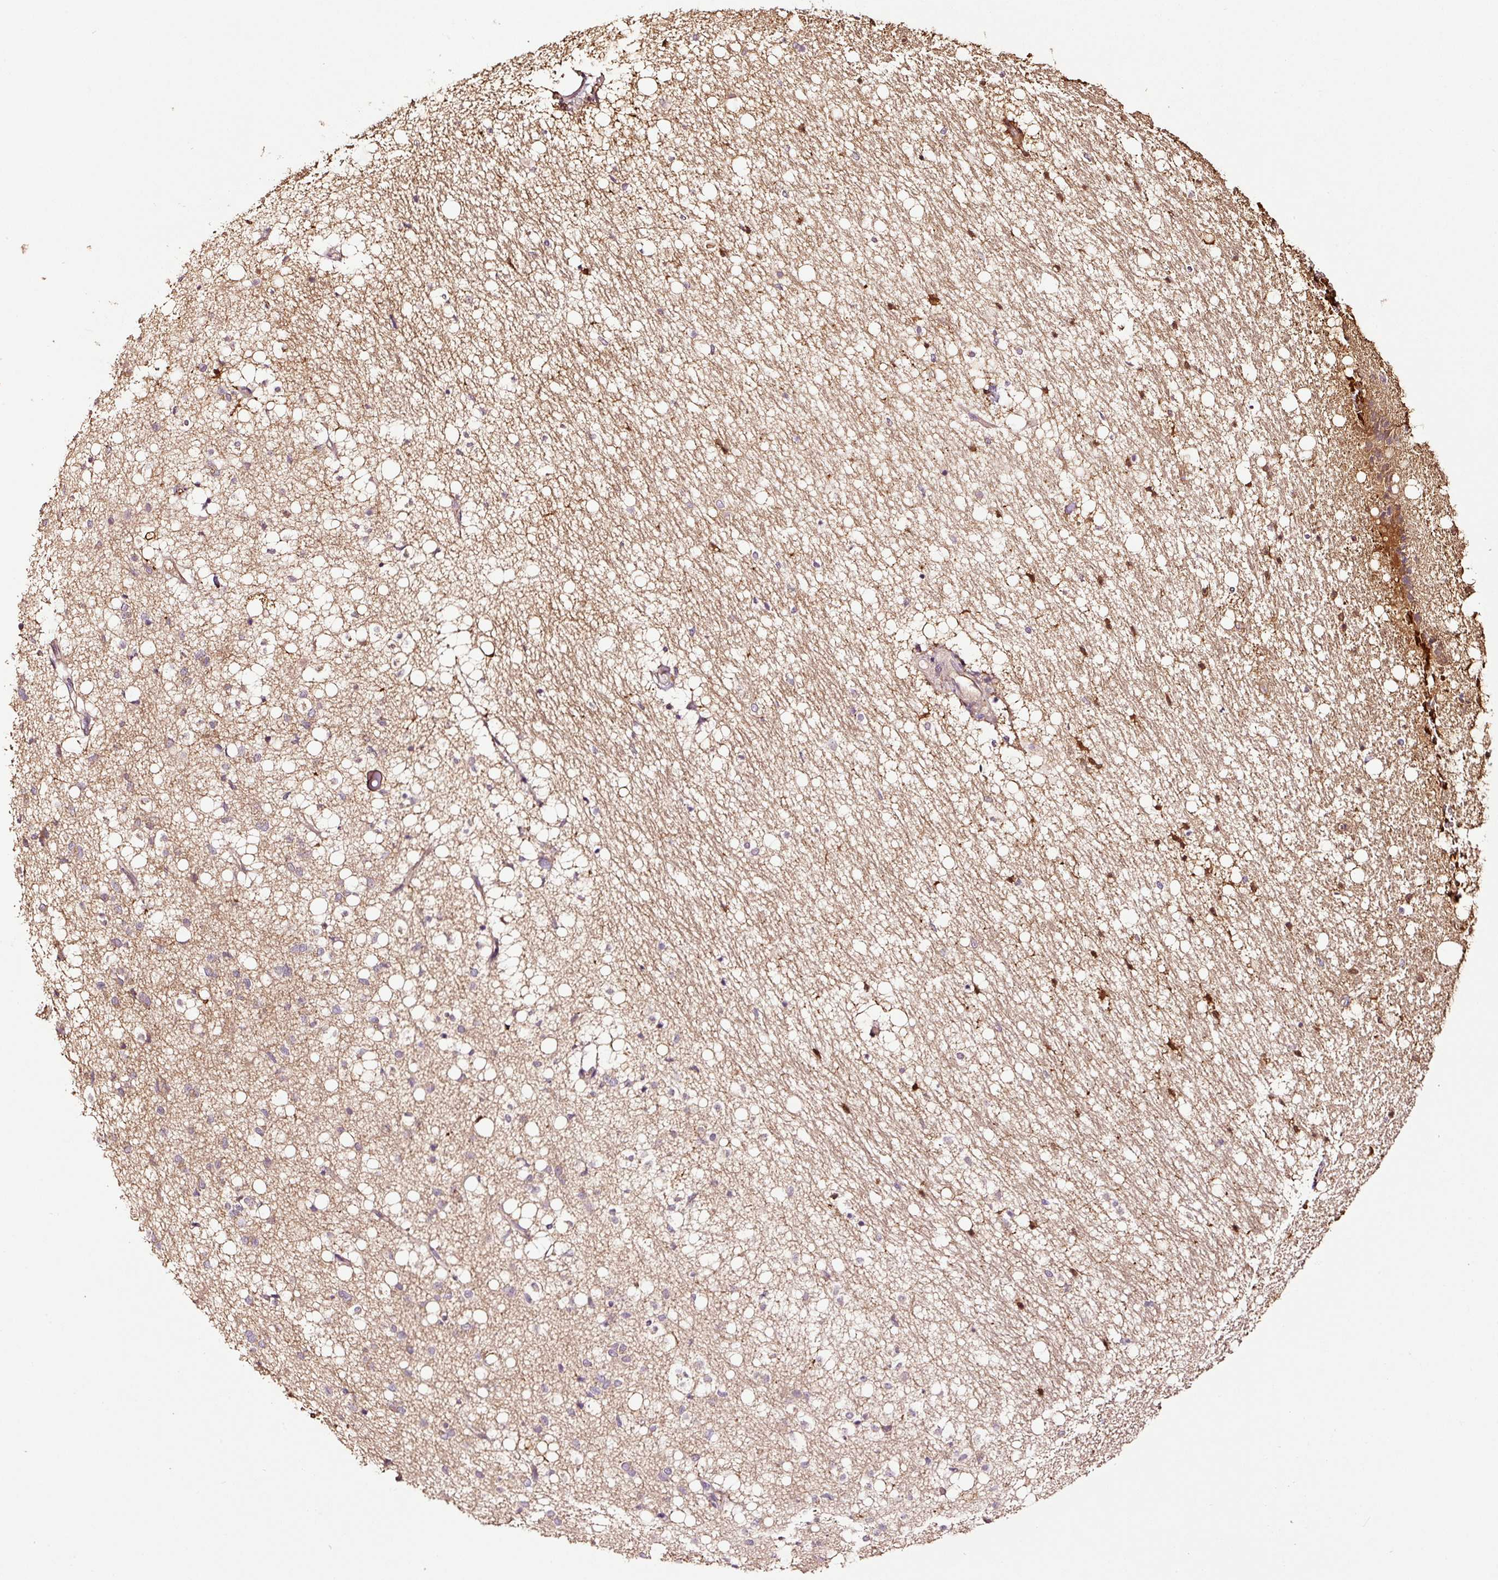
{"staining": {"intensity": "moderate", "quantity": "<25%", "location": "cytoplasmic/membranous"}, "tissue": "caudate", "cell_type": "Glial cells", "image_type": "normal", "snomed": [{"axis": "morphology", "description": "Normal tissue, NOS"}, {"axis": "topography", "description": "Lateral ventricle wall"}], "caption": "Immunohistochemical staining of benign caudate displays moderate cytoplasmic/membranous protein expression in about <25% of glial cells. (DAB IHC, brown staining for protein, blue staining for nuclei).", "gene": "PGLYRP2", "patient": {"sex": "male", "age": 37}}